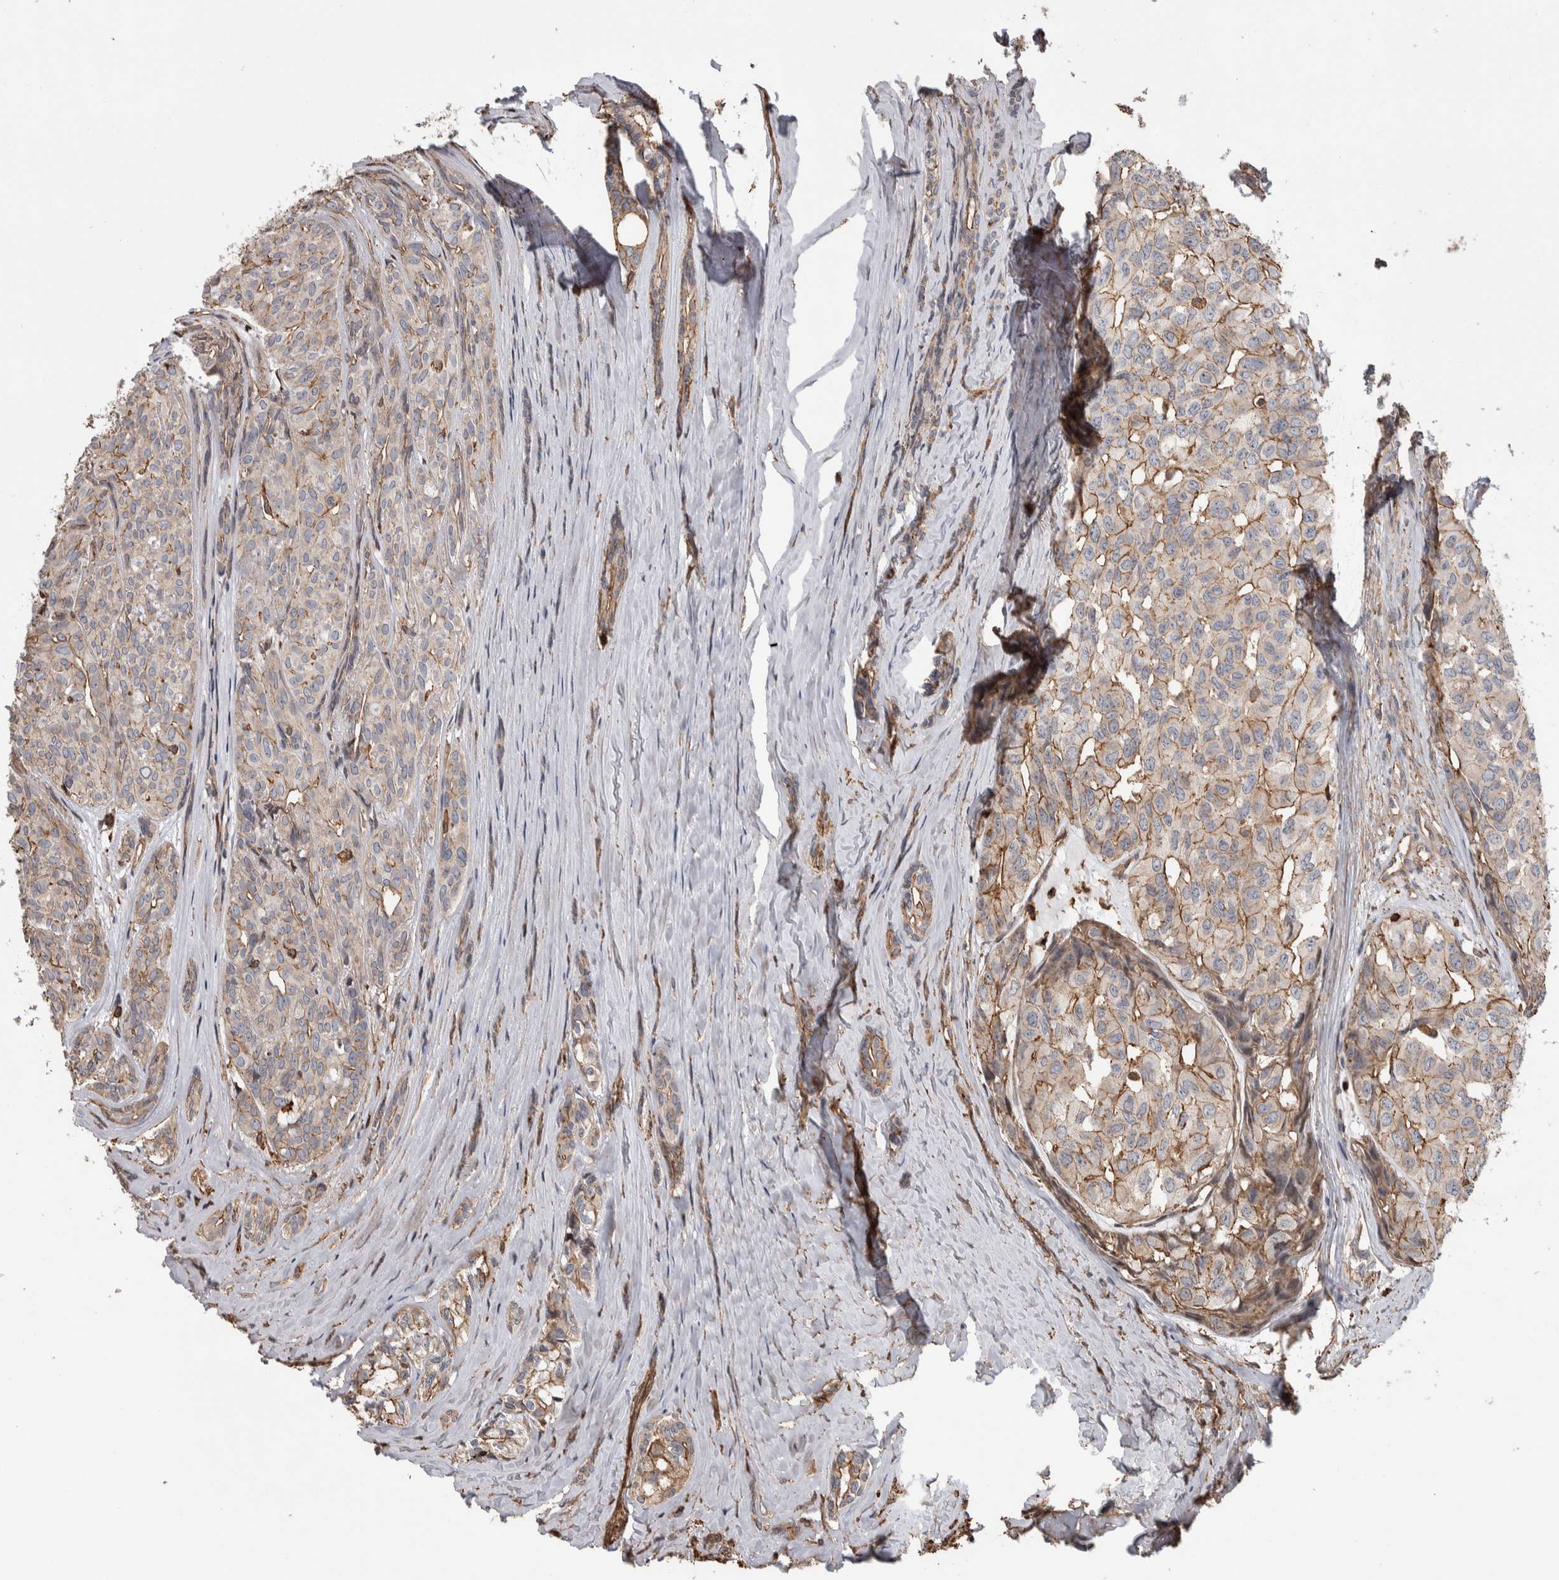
{"staining": {"intensity": "moderate", "quantity": ">75%", "location": "cytoplasmic/membranous"}, "tissue": "head and neck cancer", "cell_type": "Tumor cells", "image_type": "cancer", "snomed": [{"axis": "morphology", "description": "Adenocarcinoma, NOS"}, {"axis": "topography", "description": "Salivary gland, NOS"}, {"axis": "topography", "description": "Head-Neck"}], "caption": "A brown stain highlights moderate cytoplasmic/membranous staining of a protein in human head and neck cancer tumor cells.", "gene": "ENPP2", "patient": {"sex": "female", "age": 76}}